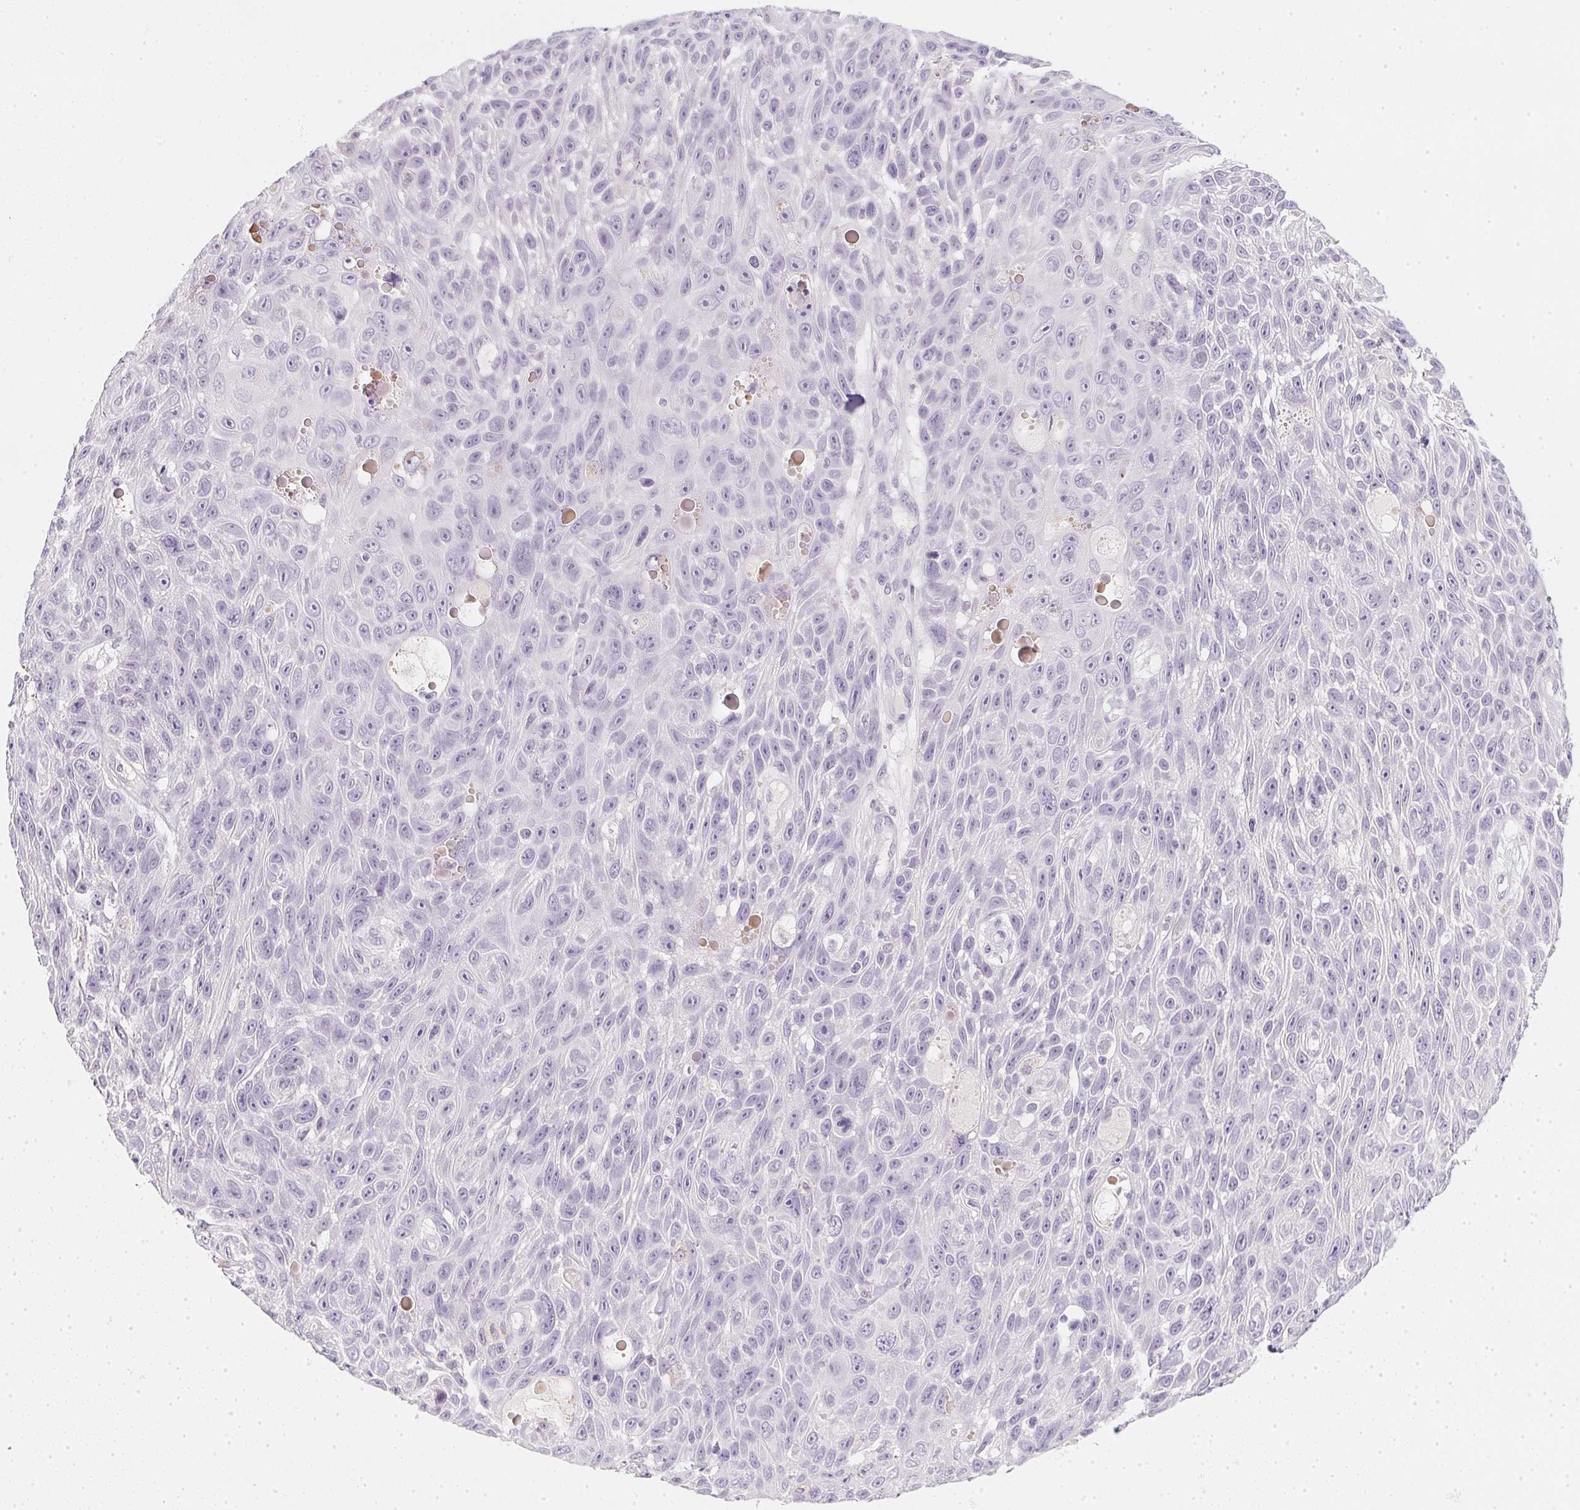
{"staining": {"intensity": "negative", "quantity": "none", "location": "none"}, "tissue": "skin cancer", "cell_type": "Tumor cells", "image_type": "cancer", "snomed": [{"axis": "morphology", "description": "Squamous cell carcinoma, NOS"}, {"axis": "topography", "description": "Skin"}], "caption": "Tumor cells show no significant protein expression in skin squamous cell carcinoma. (DAB (3,3'-diaminobenzidine) immunohistochemistry (IHC) visualized using brightfield microscopy, high magnification).", "gene": "TMEM72", "patient": {"sex": "male", "age": 82}}